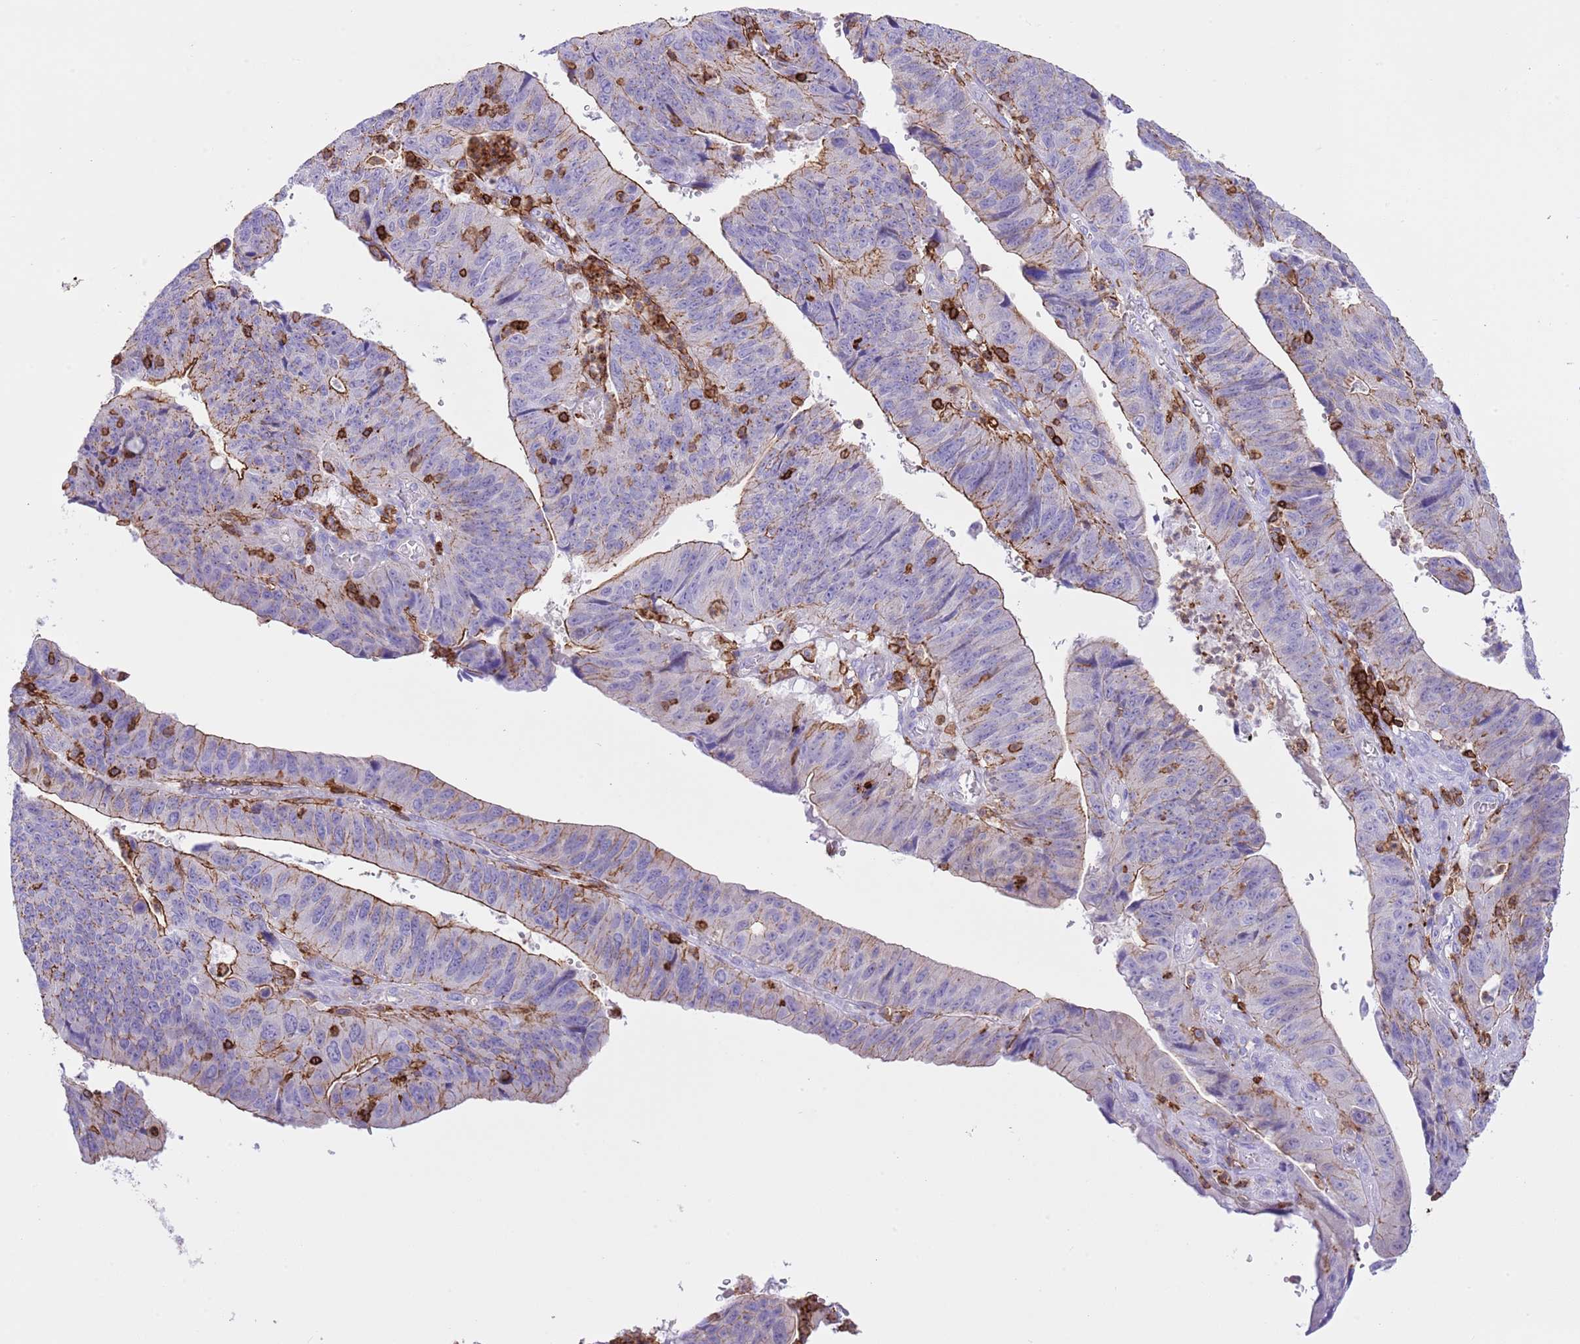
{"staining": {"intensity": "moderate", "quantity": "<25%", "location": "cytoplasmic/membranous"}, "tissue": "stomach cancer", "cell_type": "Tumor cells", "image_type": "cancer", "snomed": [{"axis": "morphology", "description": "Adenocarcinoma, NOS"}, {"axis": "topography", "description": "Stomach"}], "caption": "Stomach cancer (adenocarcinoma) tissue exhibits moderate cytoplasmic/membranous positivity in about <25% of tumor cells, visualized by immunohistochemistry.", "gene": "EFHD2", "patient": {"sex": "male", "age": 59}}